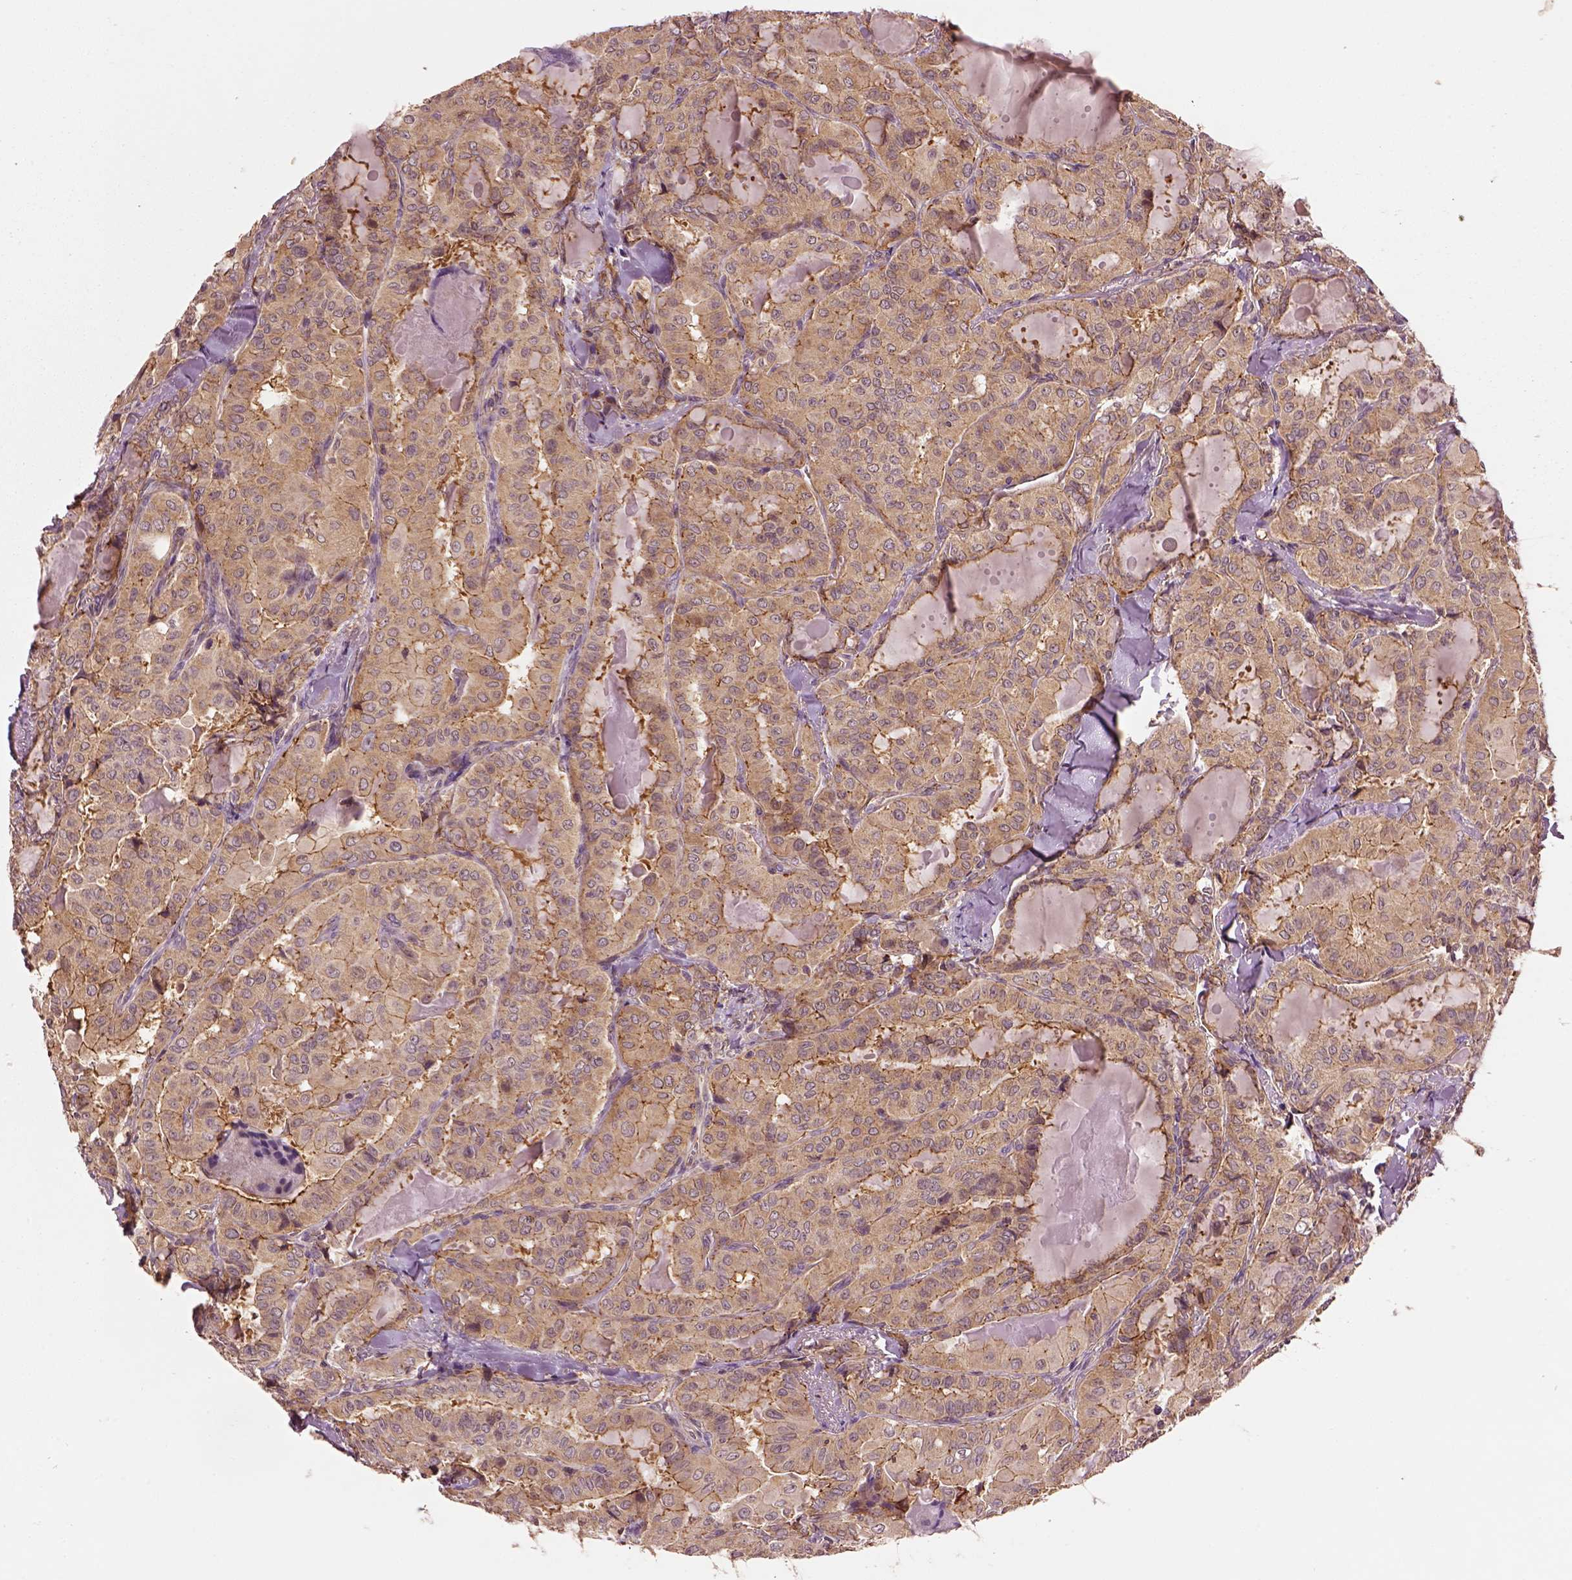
{"staining": {"intensity": "moderate", "quantity": ">75%", "location": "cytoplasmic/membranous"}, "tissue": "thyroid cancer", "cell_type": "Tumor cells", "image_type": "cancer", "snomed": [{"axis": "morphology", "description": "Papillary adenocarcinoma, NOS"}, {"axis": "topography", "description": "Thyroid gland"}], "caption": "IHC photomicrograph of neoplastic tissue: human papillary adenocarcinoma (thyroid) stained using IHC reveals medium levels of moderate protein expression localized specifically in the cytoplasmic/membranous of tumor cells, appearing as a cytoplasmic/membranous brown color.", "gene": "MTHFS", "patient": {"sex": "female", "age": 41}}